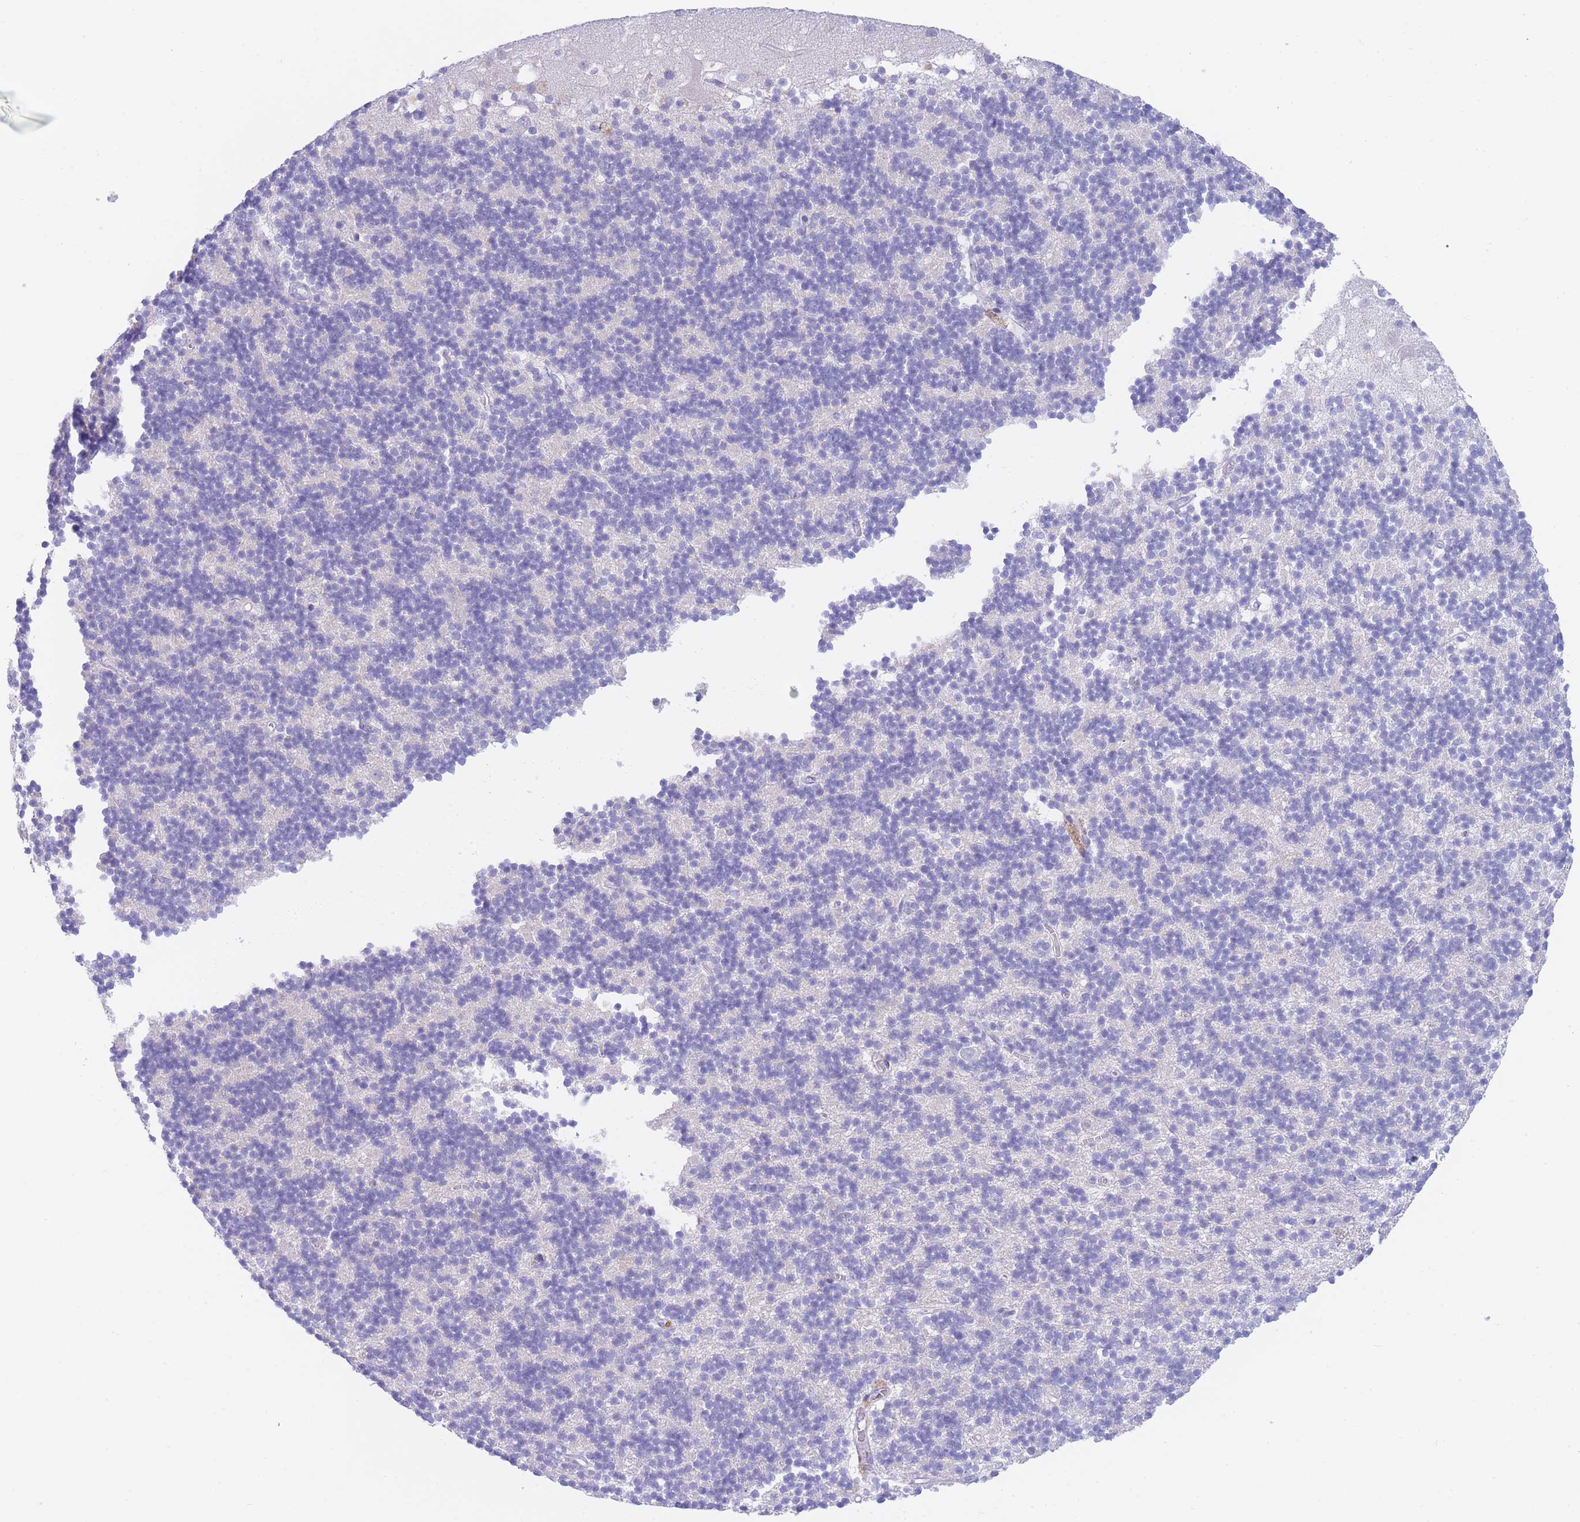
{"staining": {"intensity": "negative", "quantity": "none", "location": "none"}, "tissue": "cerebellum", "cell_type": "Cells in granular layer", "image_type": "normal", "snomed": [{"axis": "morphology", "description": "Normal tissue, NOS"}, {"axis": "topography", "description": "Cerebellum"}], "caption": "Immunohistochemistry of normal human cerebellum shows no expression in cells in granular layer.", "gene": "PCDHB3", "patient": {"sex": "male", "age": 54}}